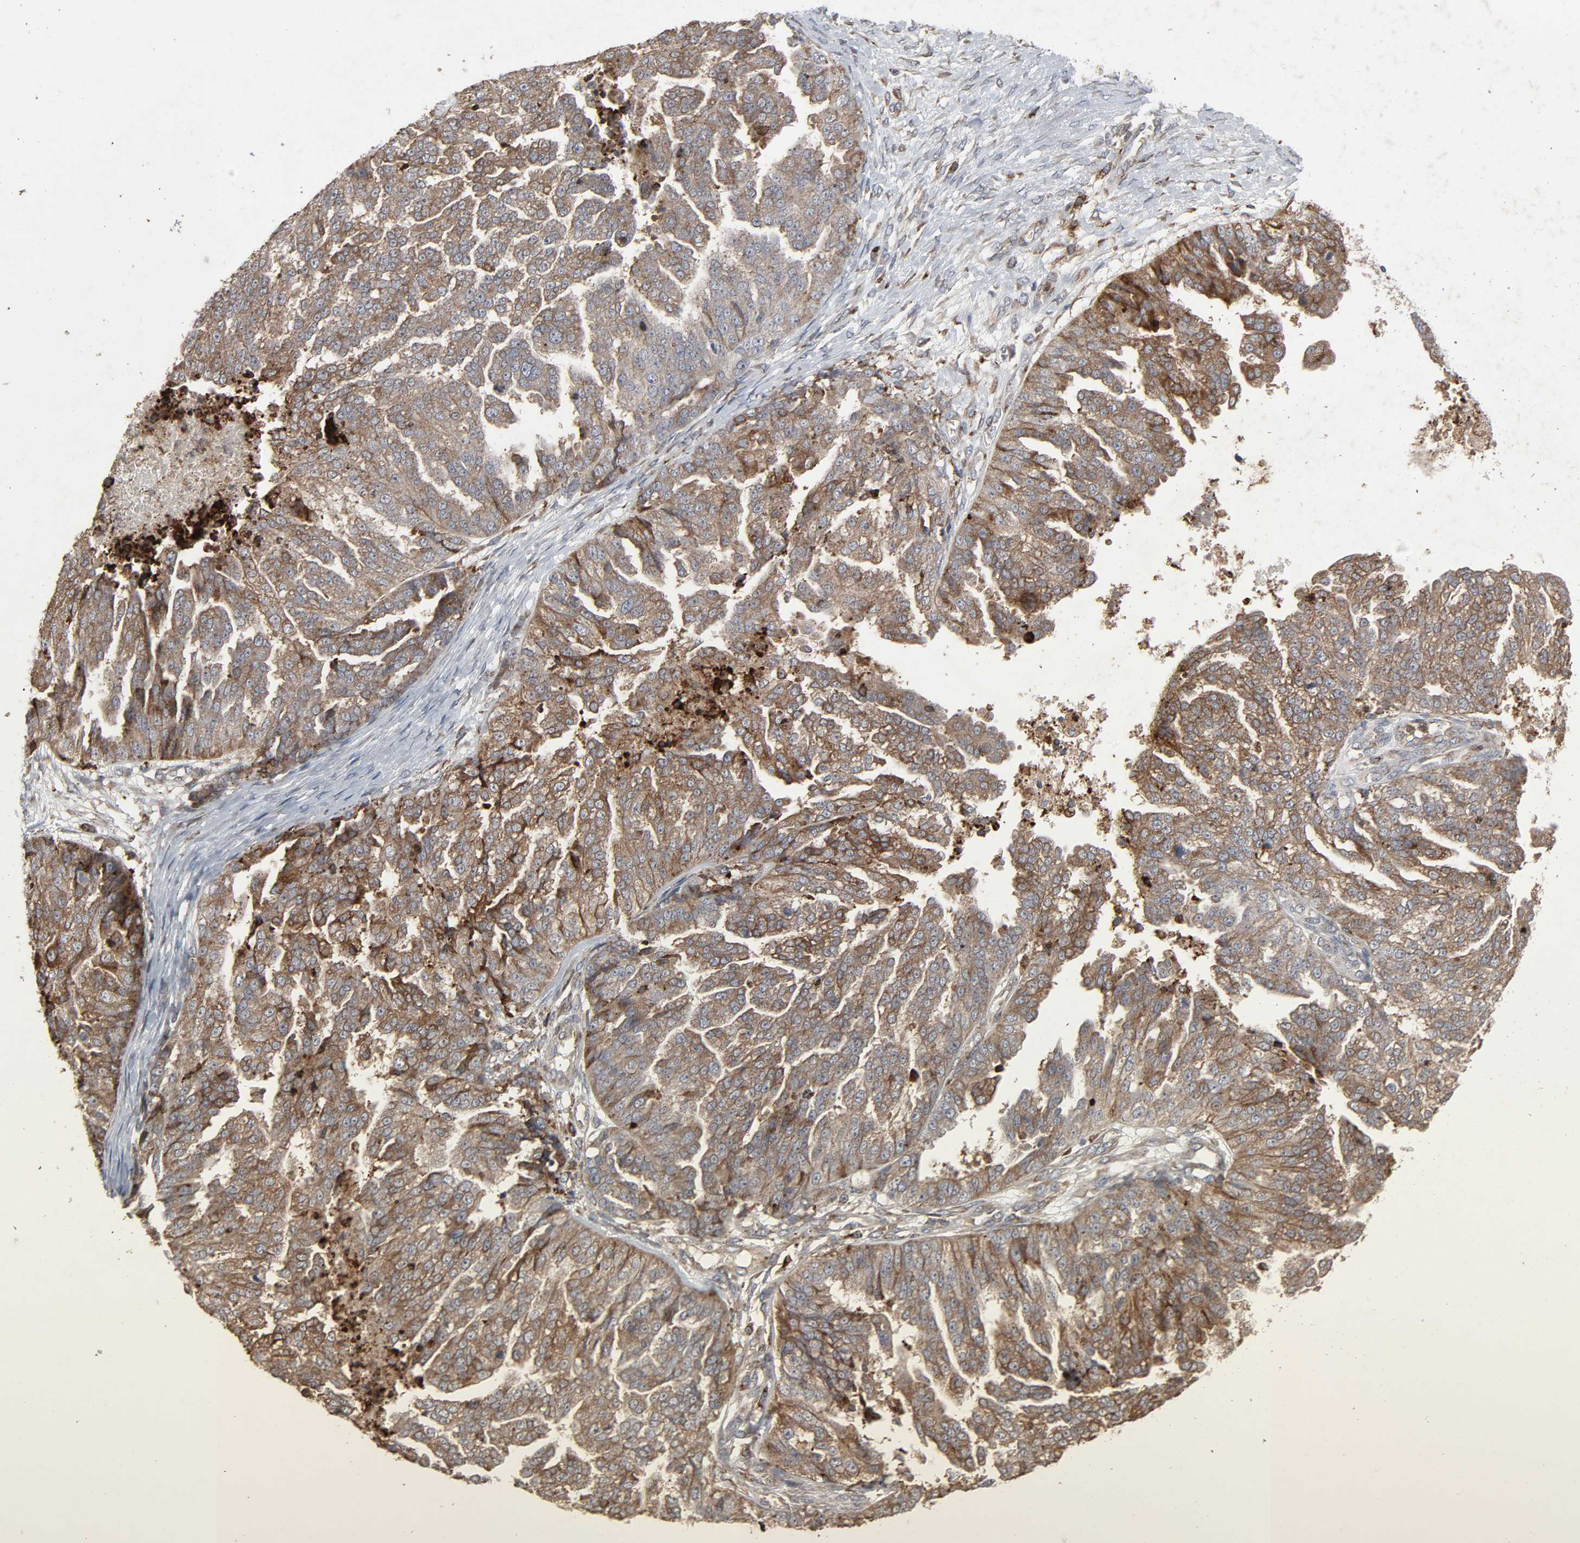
{"staining": {"intensity": "moderate", "quantity": "25%-75%", "location": "cytoplasmic/membranous"}, "tissue": "ovarian cancer", "cell_type": "Tumor cells", "image_type": "cancer", "snomed": [{"axis": "morphology", "description": "Cystadenocarcinoma, serous, NOS"}, {"axis": "topography", "description": "Ovary"}], "caption": "Ovarian cancer was stained to show a protein in brown. There is medium levels of moderate cytoplasmic/membranous expression in about 25%-75% of tumor cells.", "gene": "ADCY4", "patient": {"sex": "female", "age": 58}}